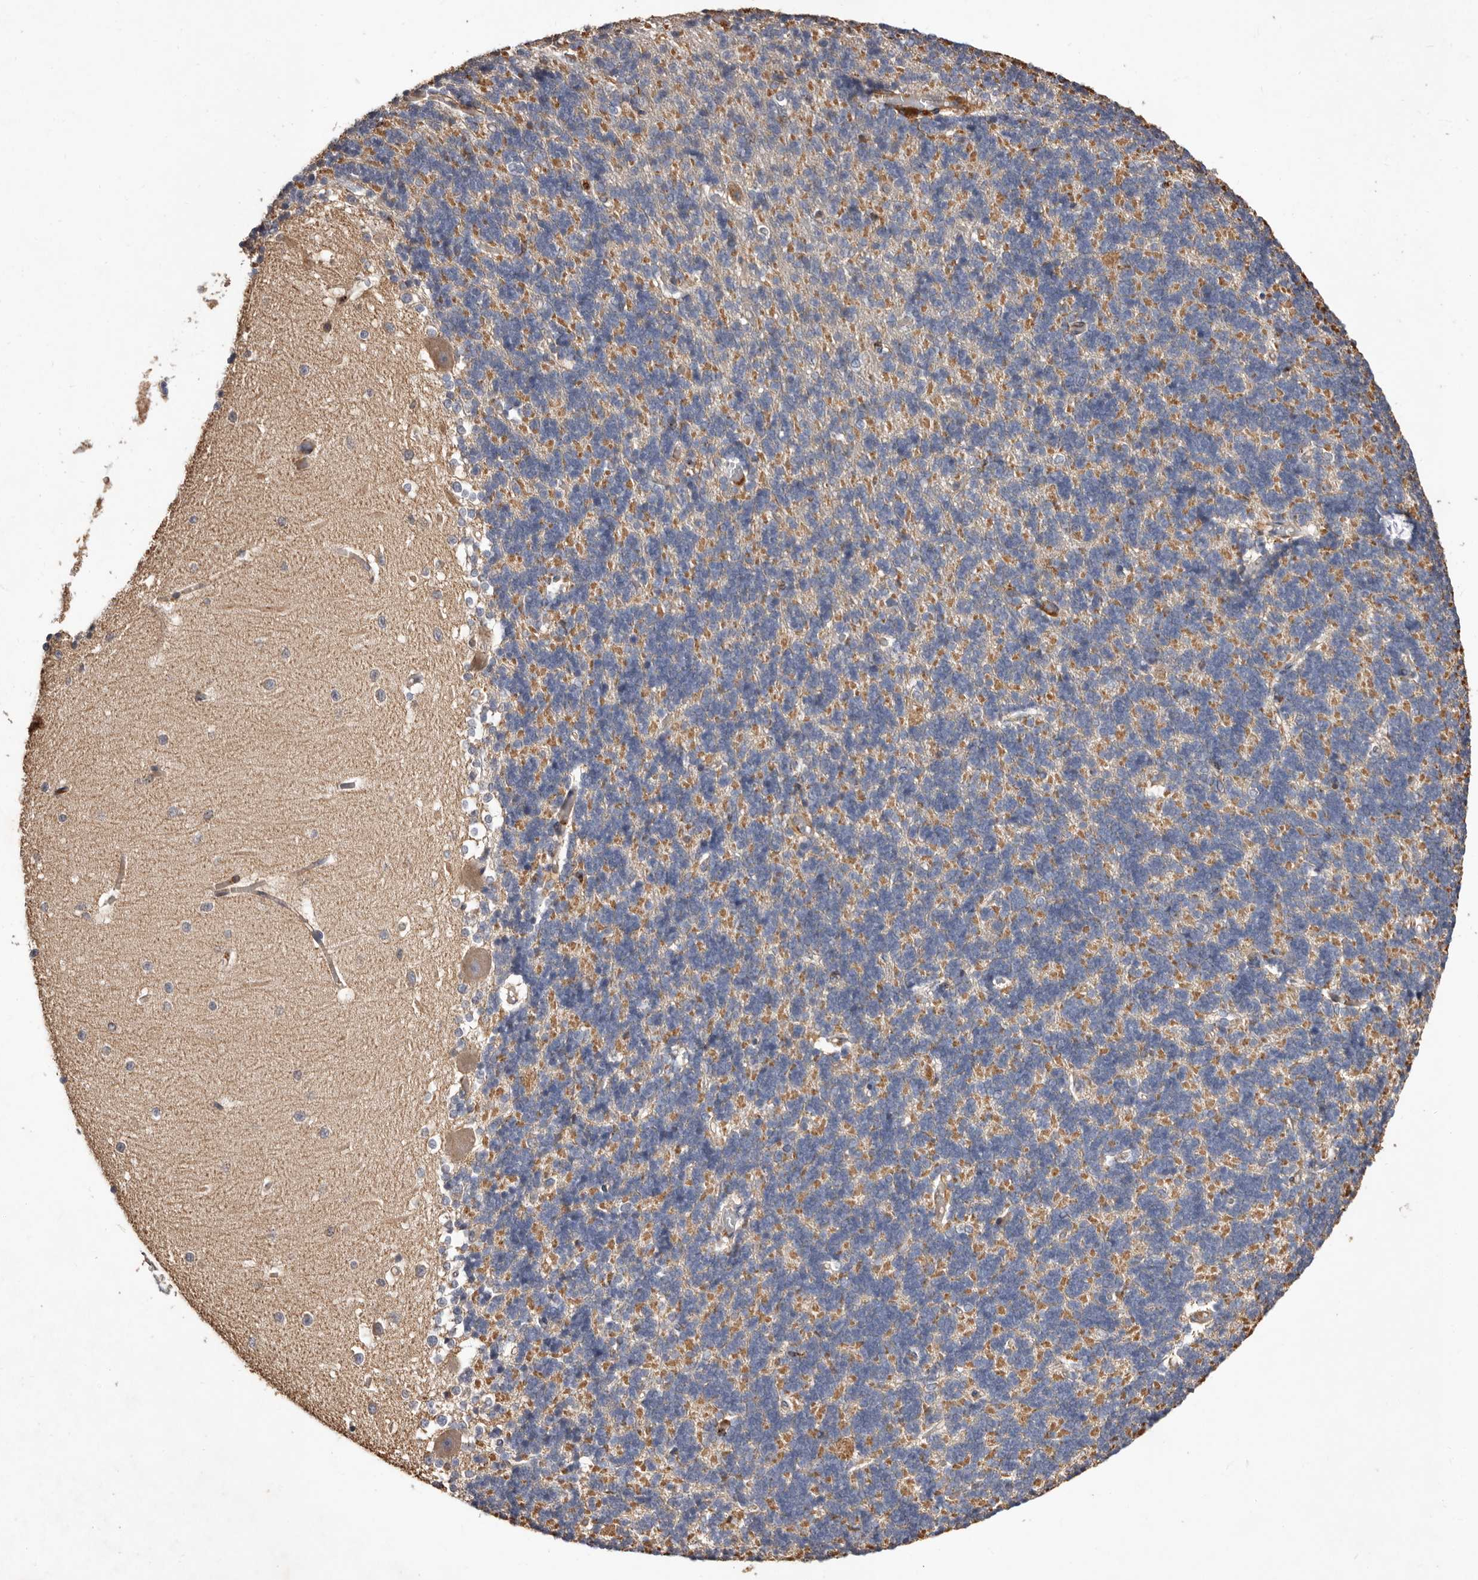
{"staining": {"intensity": "moderate", "quantity": "<25%", "location": "cytoplasmic/membranous"}, "tissue": "cerebellum", "cell_type": "Cells in granular layer", "image_type": "normal", "snomed": [{"axis": "morphology", "description": "Normal tissue, NOS"}, {"axis": "topography", "description": "Cerebellum"}], "caption": "Immunohistochemical staining of normal cerebellum displays <25% levels of moderate cytoplasmic/membranous protein expression in approximately <25% of cells in granular layer.", "gene": "COQ8B", "patient": {"sex": "male", "age": 37}}